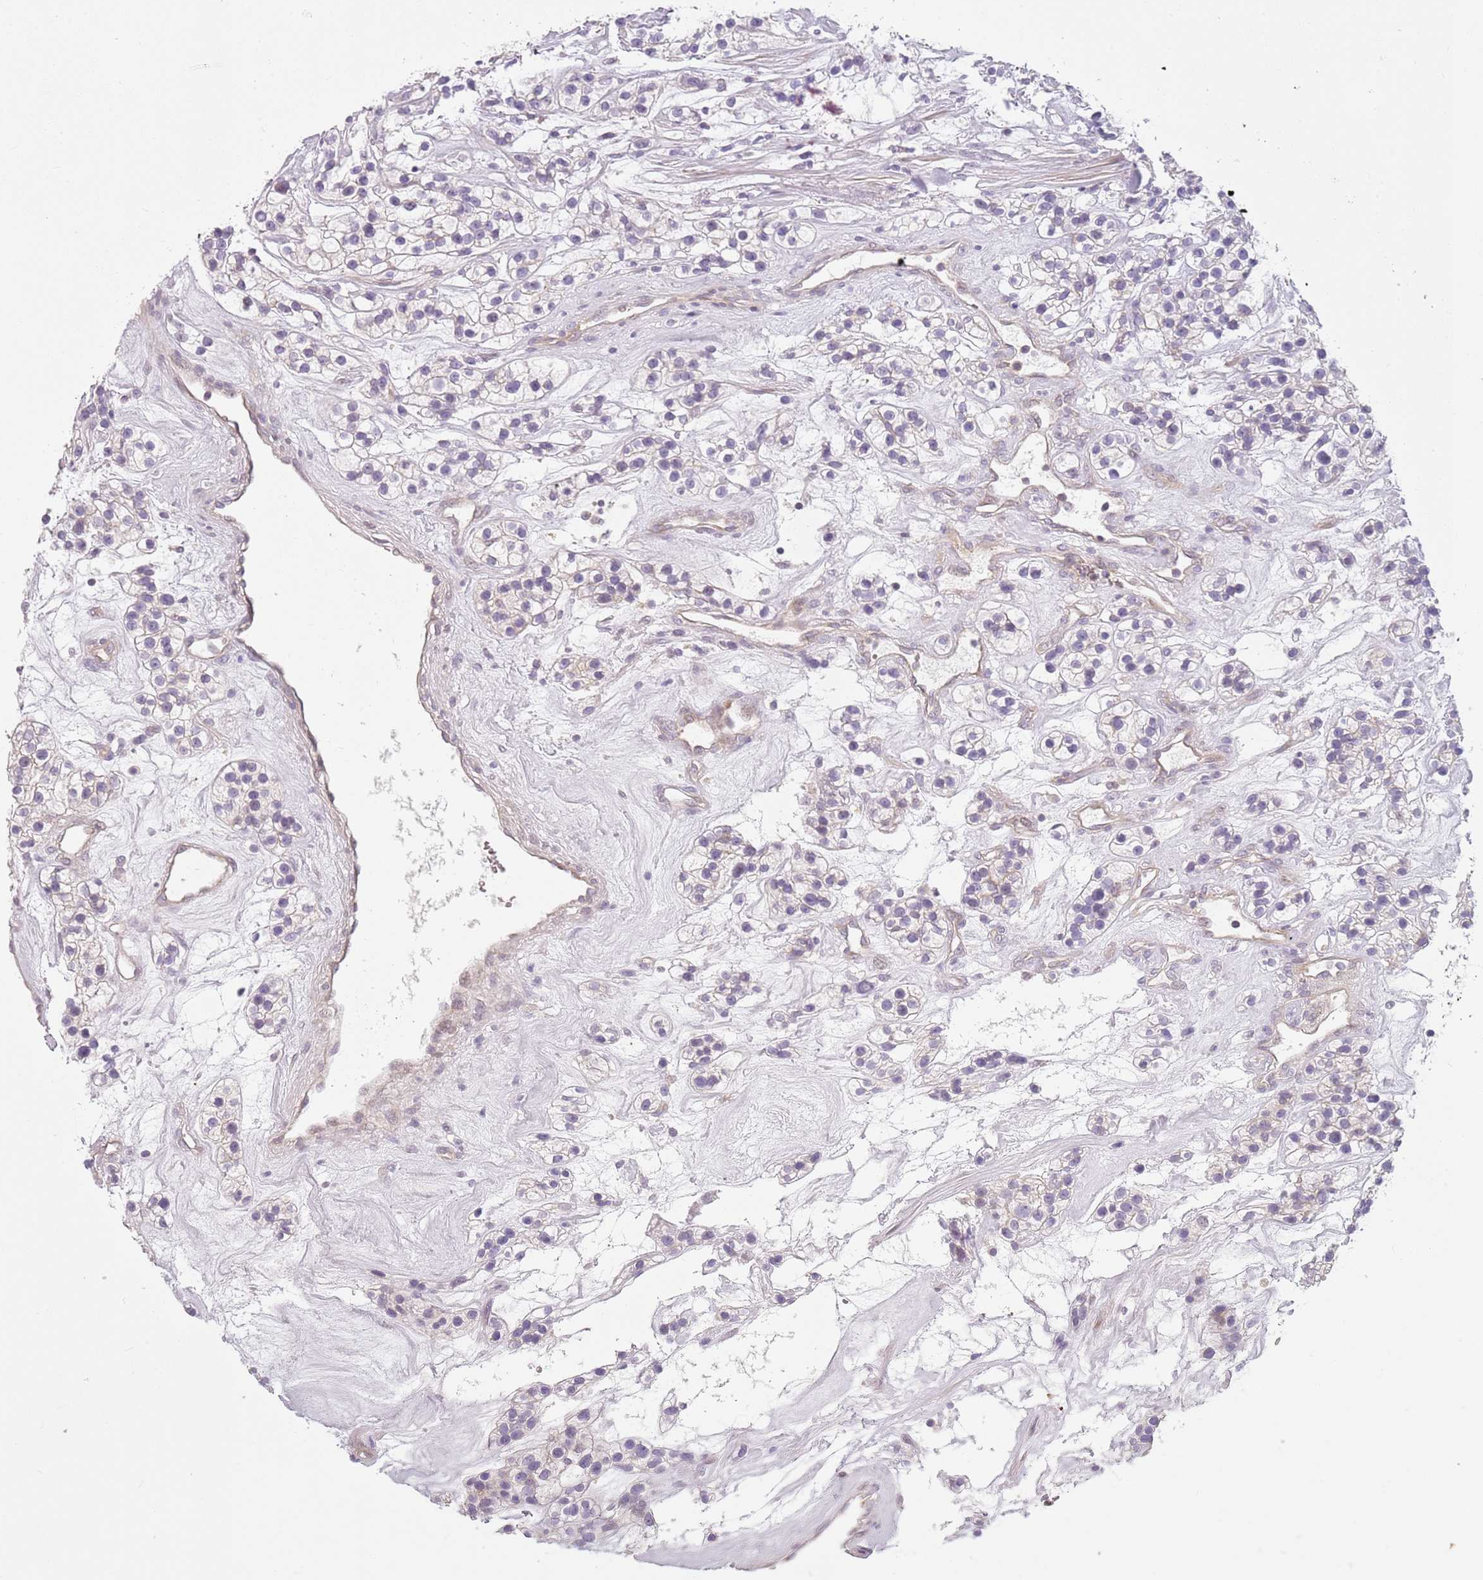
{"staining": {"intensity": "negative", "quantity": "none", "location": "none"}, "tissue": "renal cancer", "cell_type": "Tumor cells", "image_type": "cancer", "snomed": [{"axis": "morphology", "description": "Adenocarcinoma, NOS"}, {"axis": "topography", "description": "Kidney"}], "caption": "IHC of adenocarcinoma (renal) reveals no staining in tumor cells.", "gene": "DEFB116", "patient": {"sex": "female", "age": 57}}